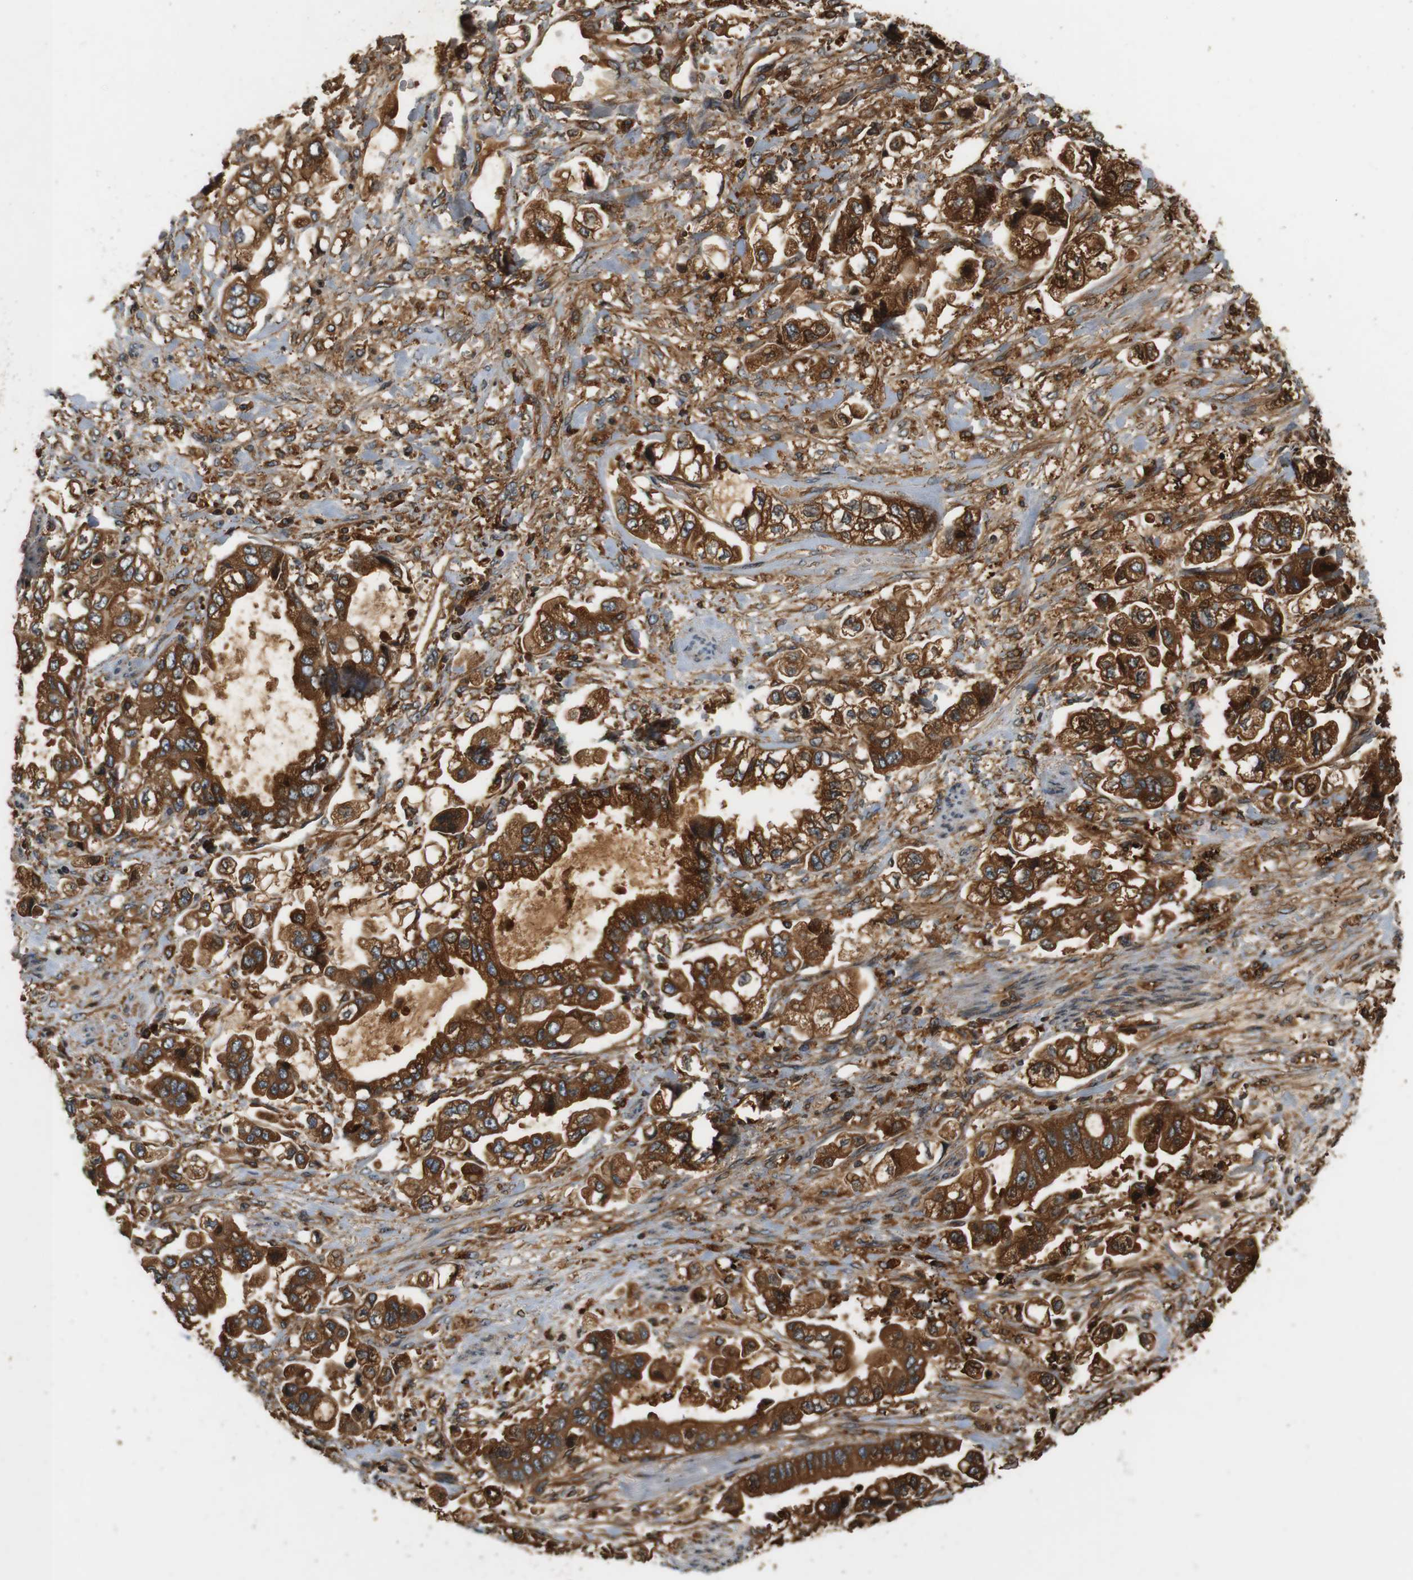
{"staining": {"intensity": "strong", "quantity": ">75%", "location": "cytoplasmic/membranous"}, "tissue": "stomach cancer", "cell_type": "Tumor cells", "image_type": "cancer", "snomed": [{"axis": "morphology", "description": "Normal tissue, NOS"}, {"axis": "morphology", "description": "Adenocarcinoma, NOS"}, {"axis": "topography", "description": "Stomach"}], "caption": "Brown immunohistochemical staining in stomach cancer shows strong cytoplasmic/membranous staining in about >75% of tumor cells. (DAB IHC with brightfield microscopy, high magnification).", "gene": "TXNRD1", "patient": {"sex": "male", "age": 62}}